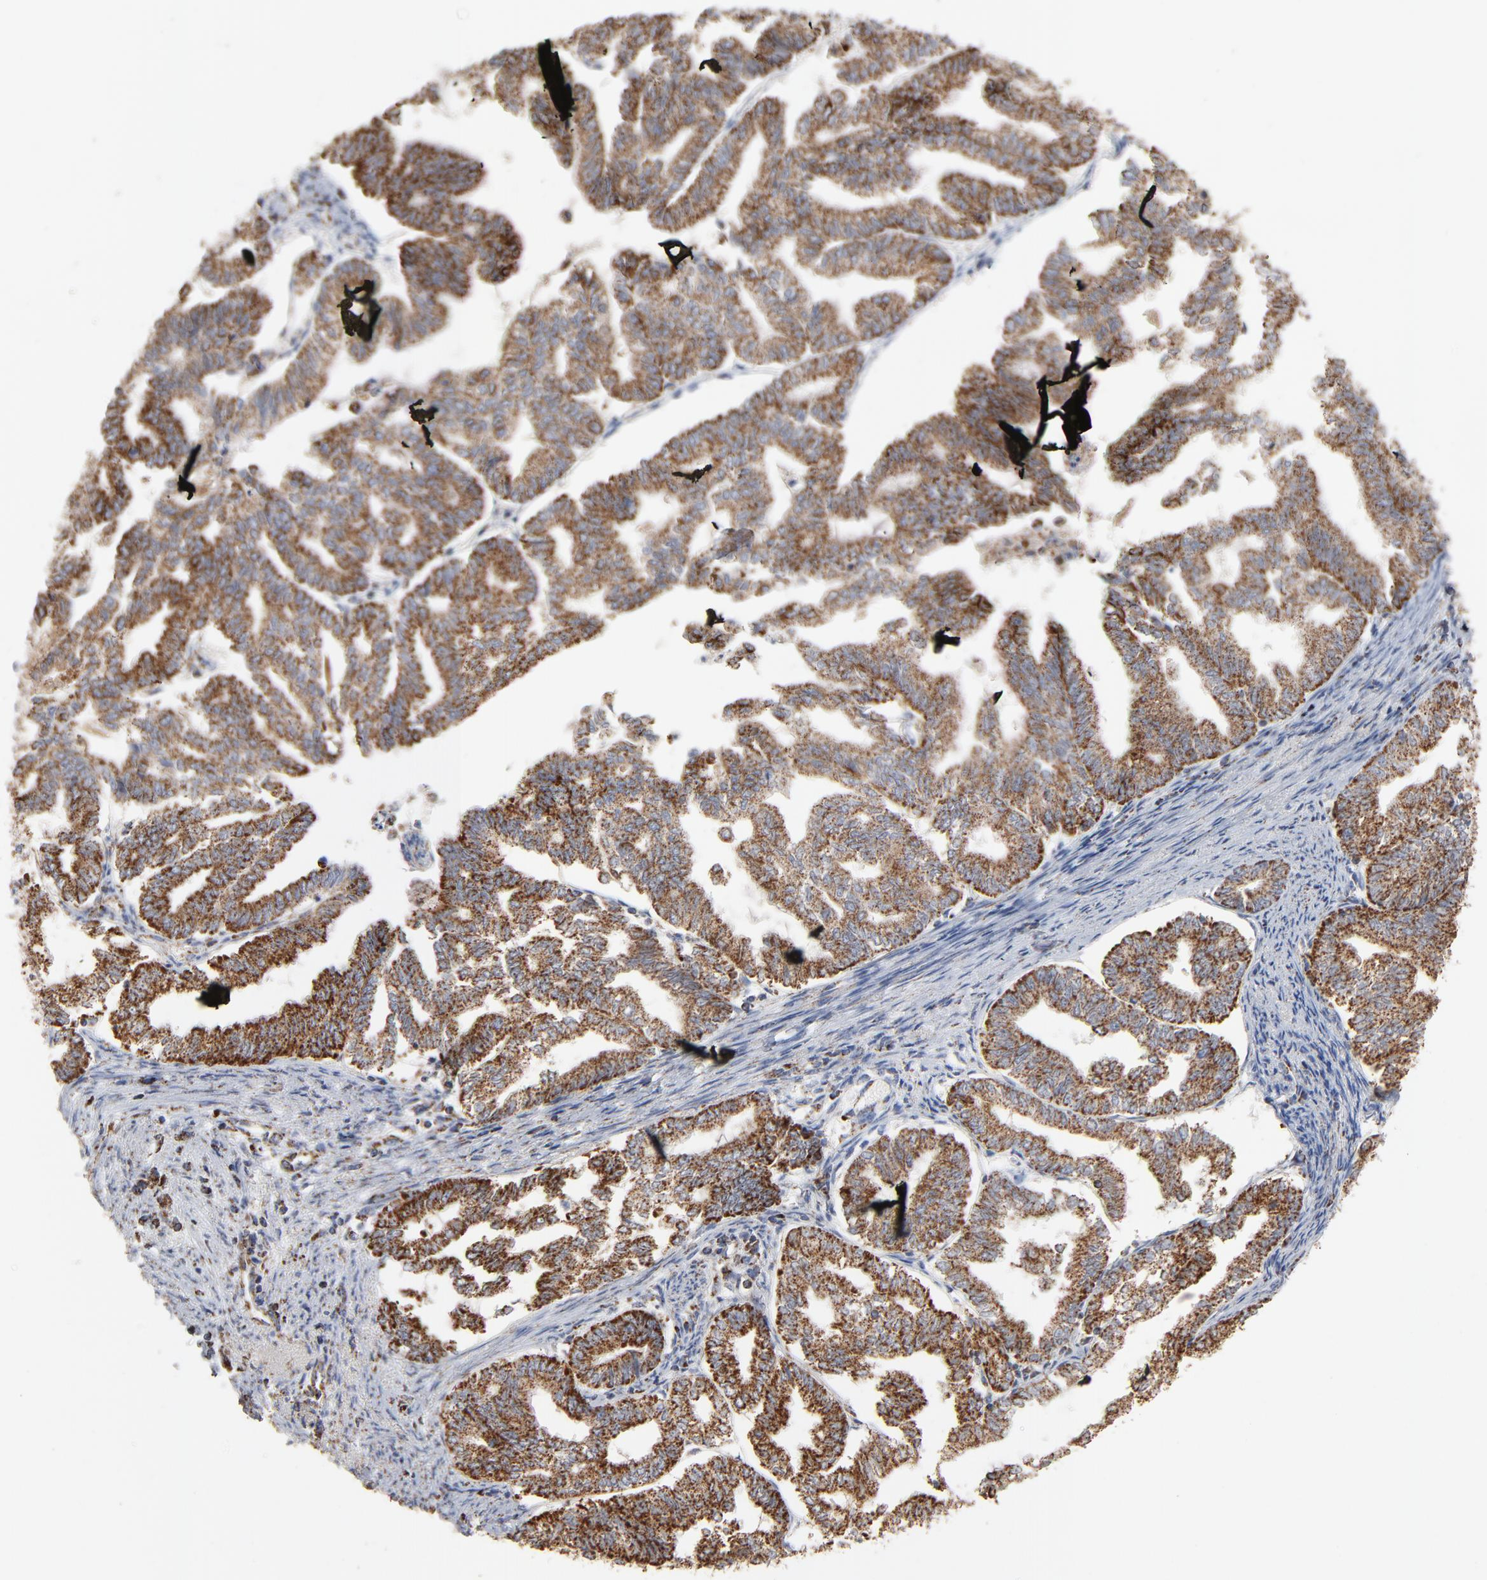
{"staining": {"intensity": "strong", "quantity": ">75%", "location": "cytoplasmic/membranous"}, "tissue": "endometrial cancer", "cell_type": "Tumor cells", "image_type": "cancer", "snomed": [{"axis": "morphology", "description": "Adenocarcinoma, NOS"}, {"axis": "topography", "description": "Endometrium"}], "caption": "Immunohistochemistry (IHC) of endometrial adenocarcinoma reveals high levels of strong cytoplasmic/membranous expression in about >75% of tumor cells.", "gene": "UQCRC1", "patient": {"sex": "female", "age": 79}}